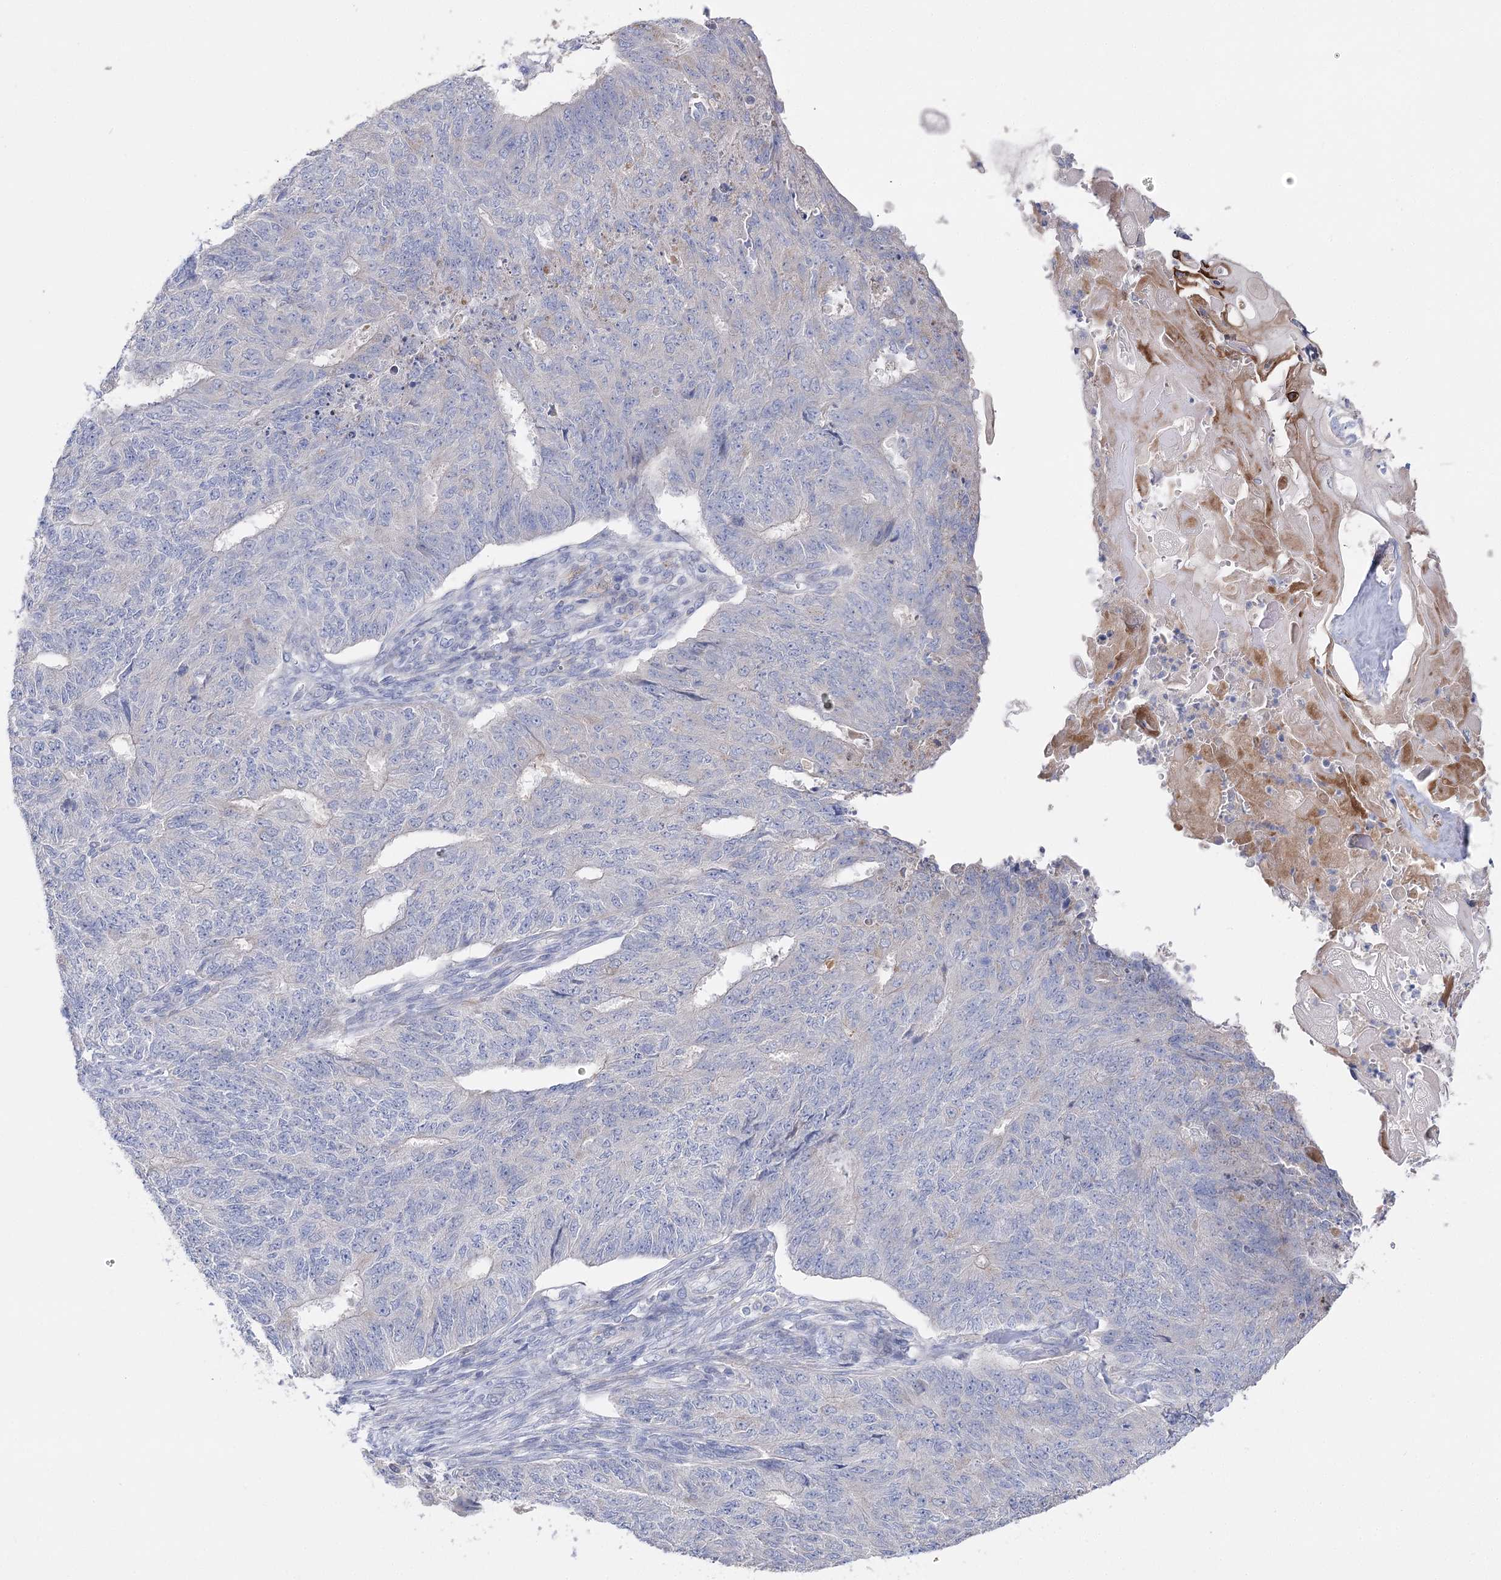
{"staining": {"intensity": "negative", "quantity": "none", "location": "none"}, "tissue": "endometrial cancer", "cell_type": "Tumor cells", "image_type": "cancer", "snomed": [{"axis": "morphology", "description": "Adenocarcinoma, NOS"}, {"axis": "topography", "description": "Endometrium"}], "caption": "DAB immunohistochemical staining of human endometrial cancer (adenocarcinoma) reveals no significant staining in tumor cells.", "gene": "NRAP", "patient": {"sex": "female", "age": 32}}